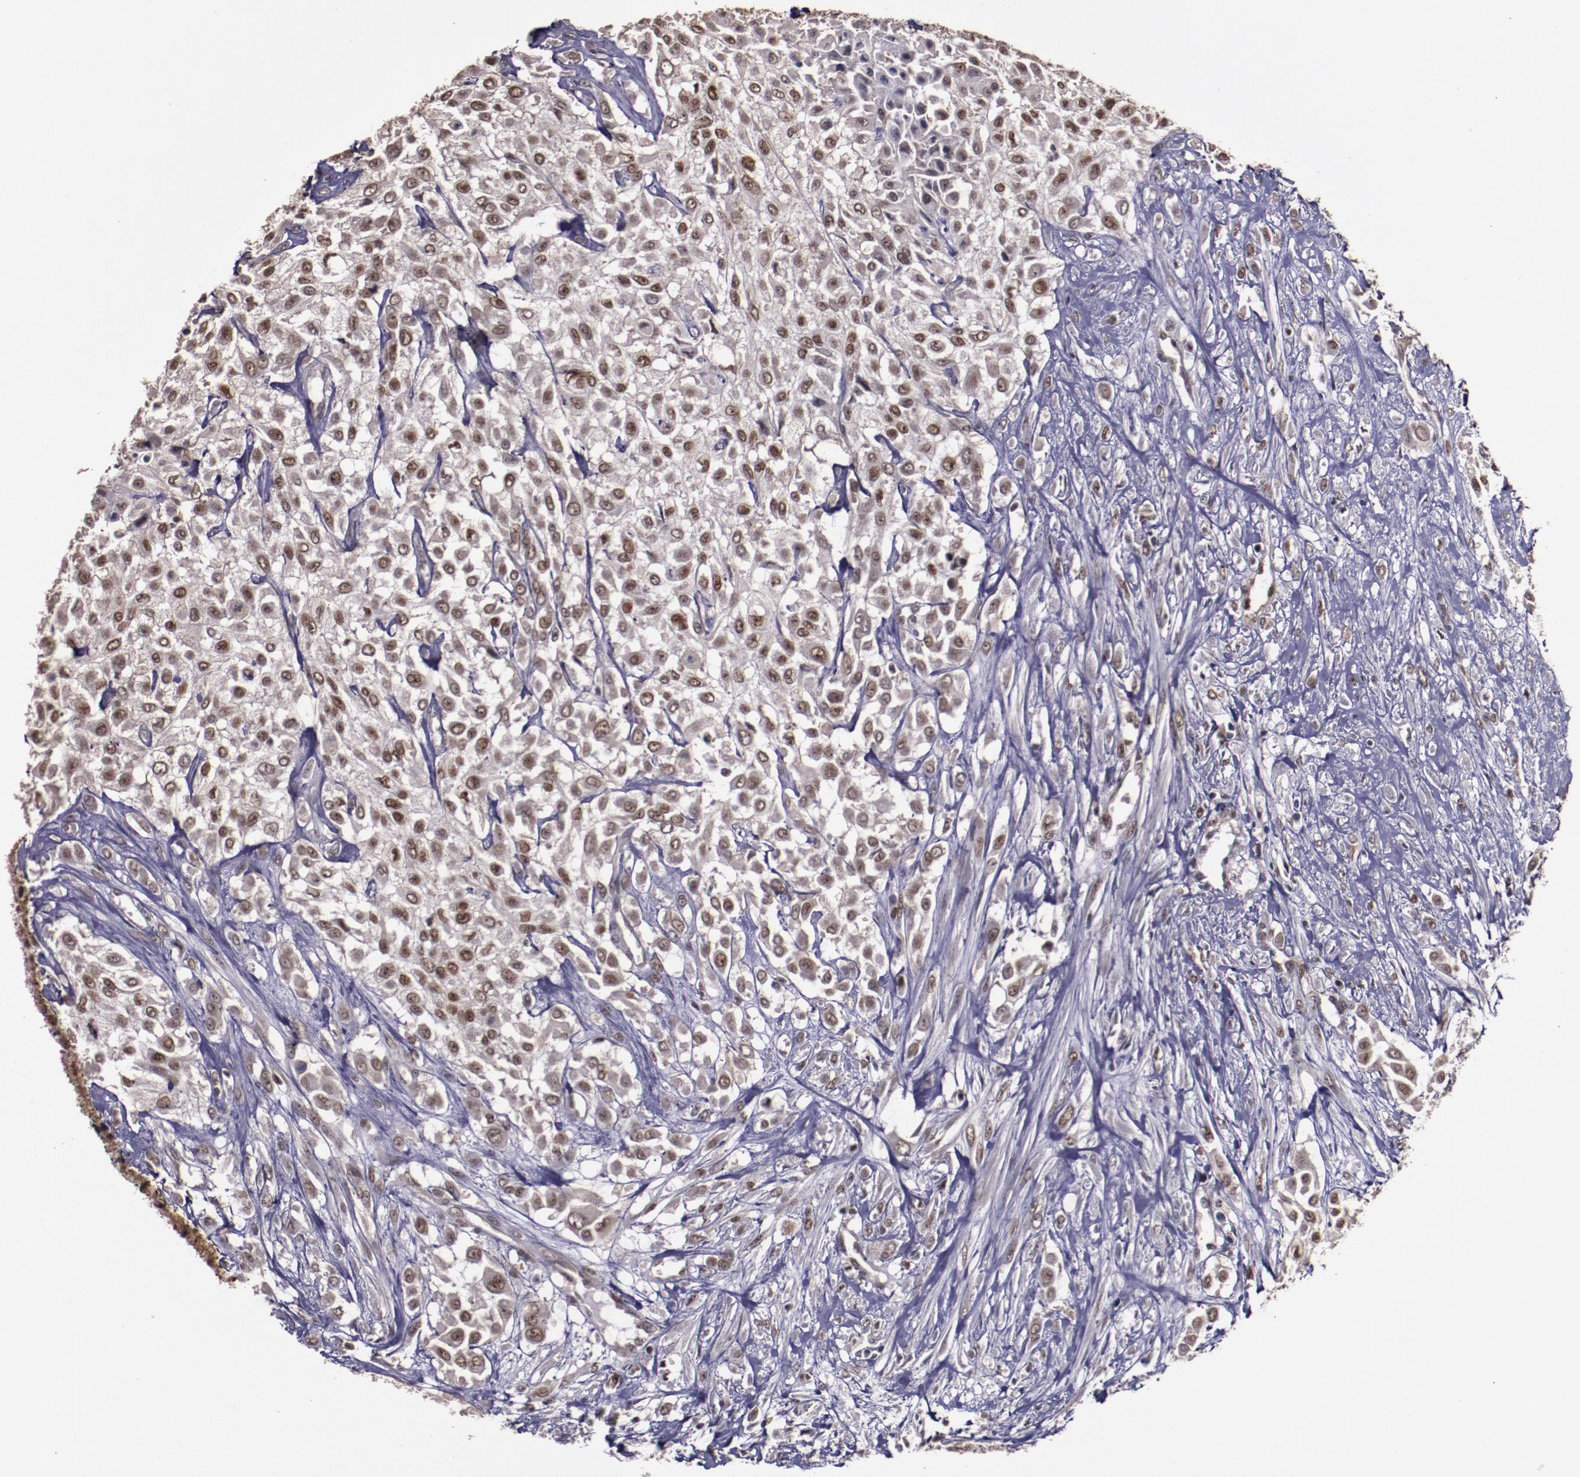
{"staining": {"intensity": "moderate", "quantity": ">75%", "location": "cytoplasmic/membranous,nuclear"}, "tissue": "urothelial cancer", "cell_type": "Tumor cells", "image_type": "cancer", "snomed": [{"axis": "morphology", "description": "Urothelial carcinoma, High grade"}, {"axis": "topography", "description": "Urinary bladder"}], "caption": "High-grade urothelial carcinoma stained with immunohistochemistry reveals moderate cytoplasmic/membranous and nuclear staining in about >75% of tumor cells.", "gene": "CHEK2", "patient": {"sex": "male", "age": 57}}